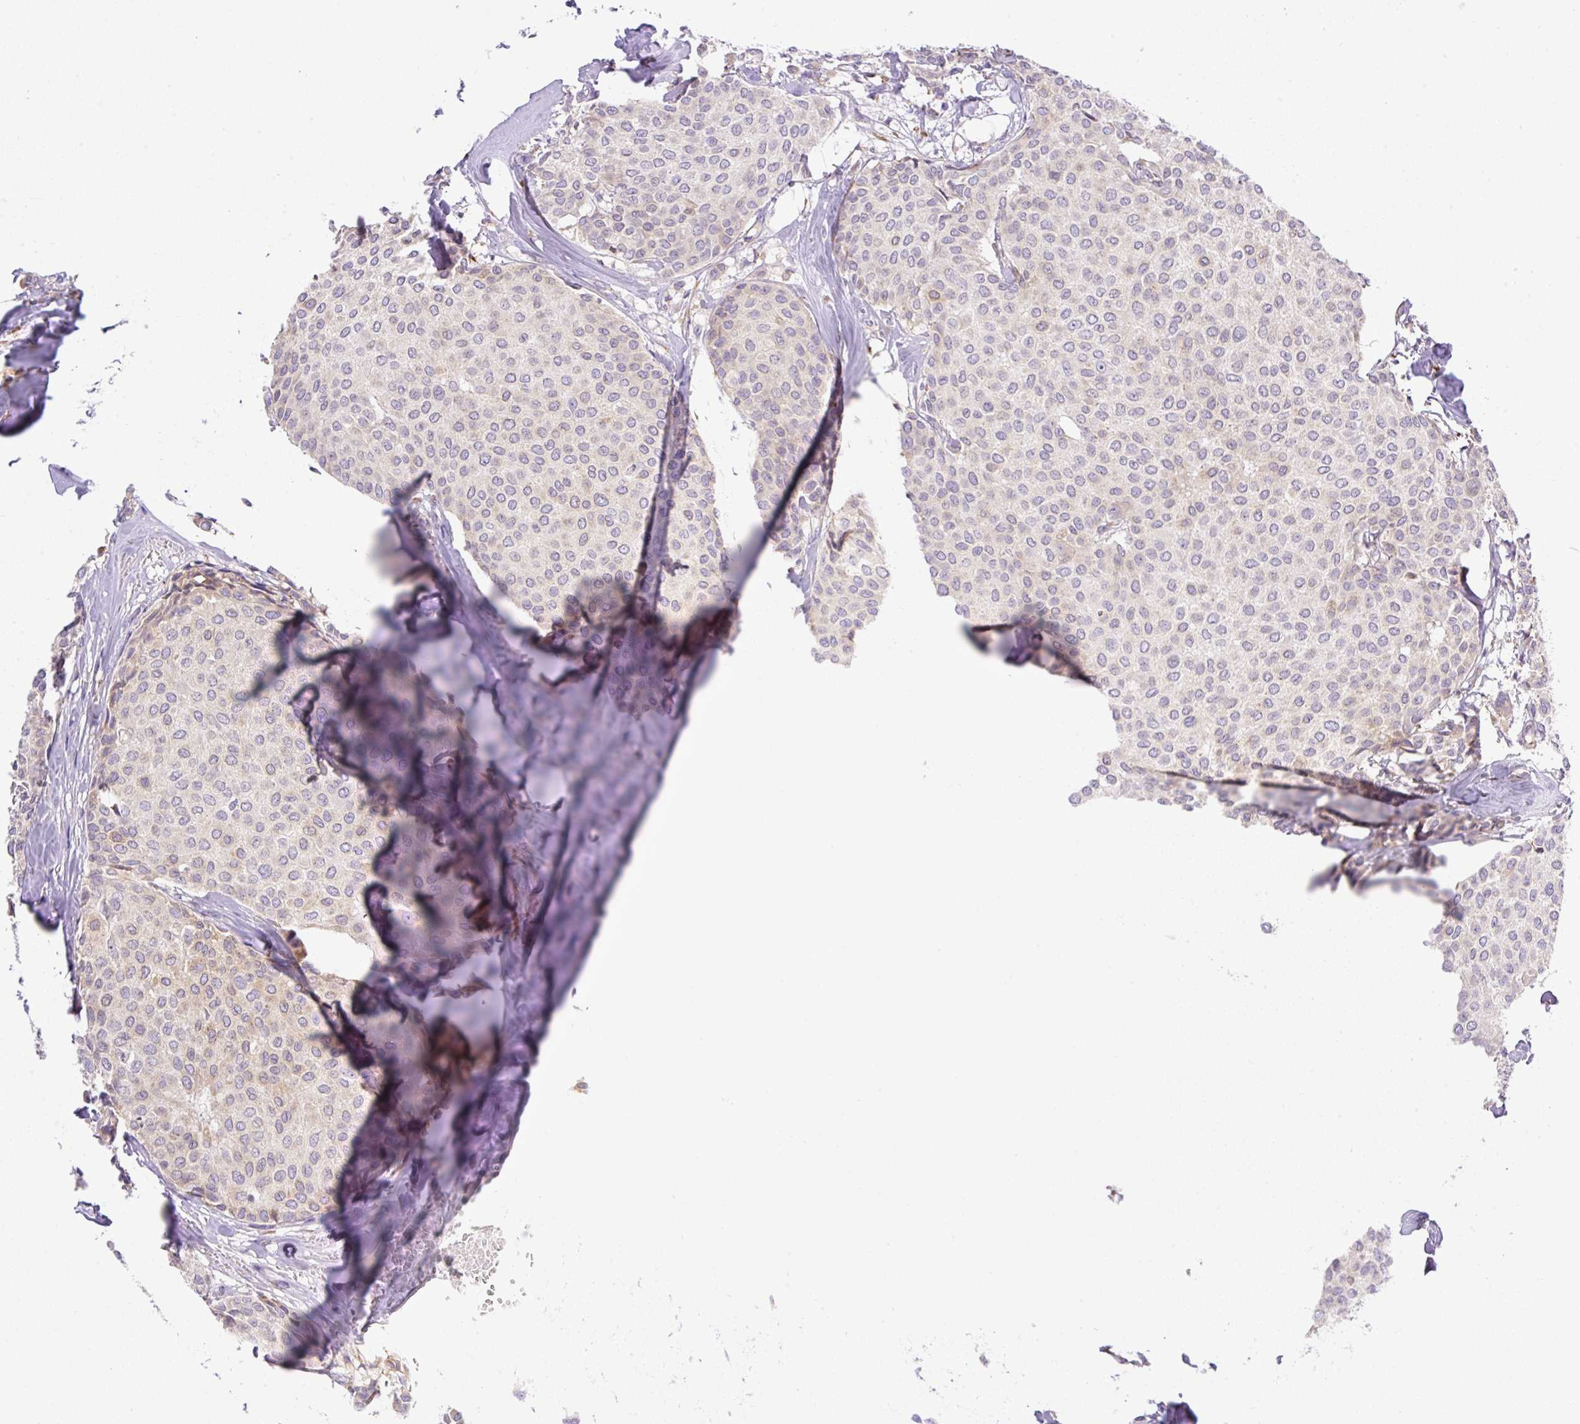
{"staining": {"intensity": "negative", "quantity": "none", "location": "none"}, "tissue": "breast cancer", "cell_type": "Tumor cells", "image_type": "cancer", "snomed": [{"axis": "morphology", "description": "Duct carcinoma"}, {"axis": "topography", "description": "Breast"}], "caption": "A histopathology image of human breast invasive ductal carcinoma is negative for staining in tumor cells.", "gene": "POFUT1", "patient": {"sex": "female", "age": 47}}